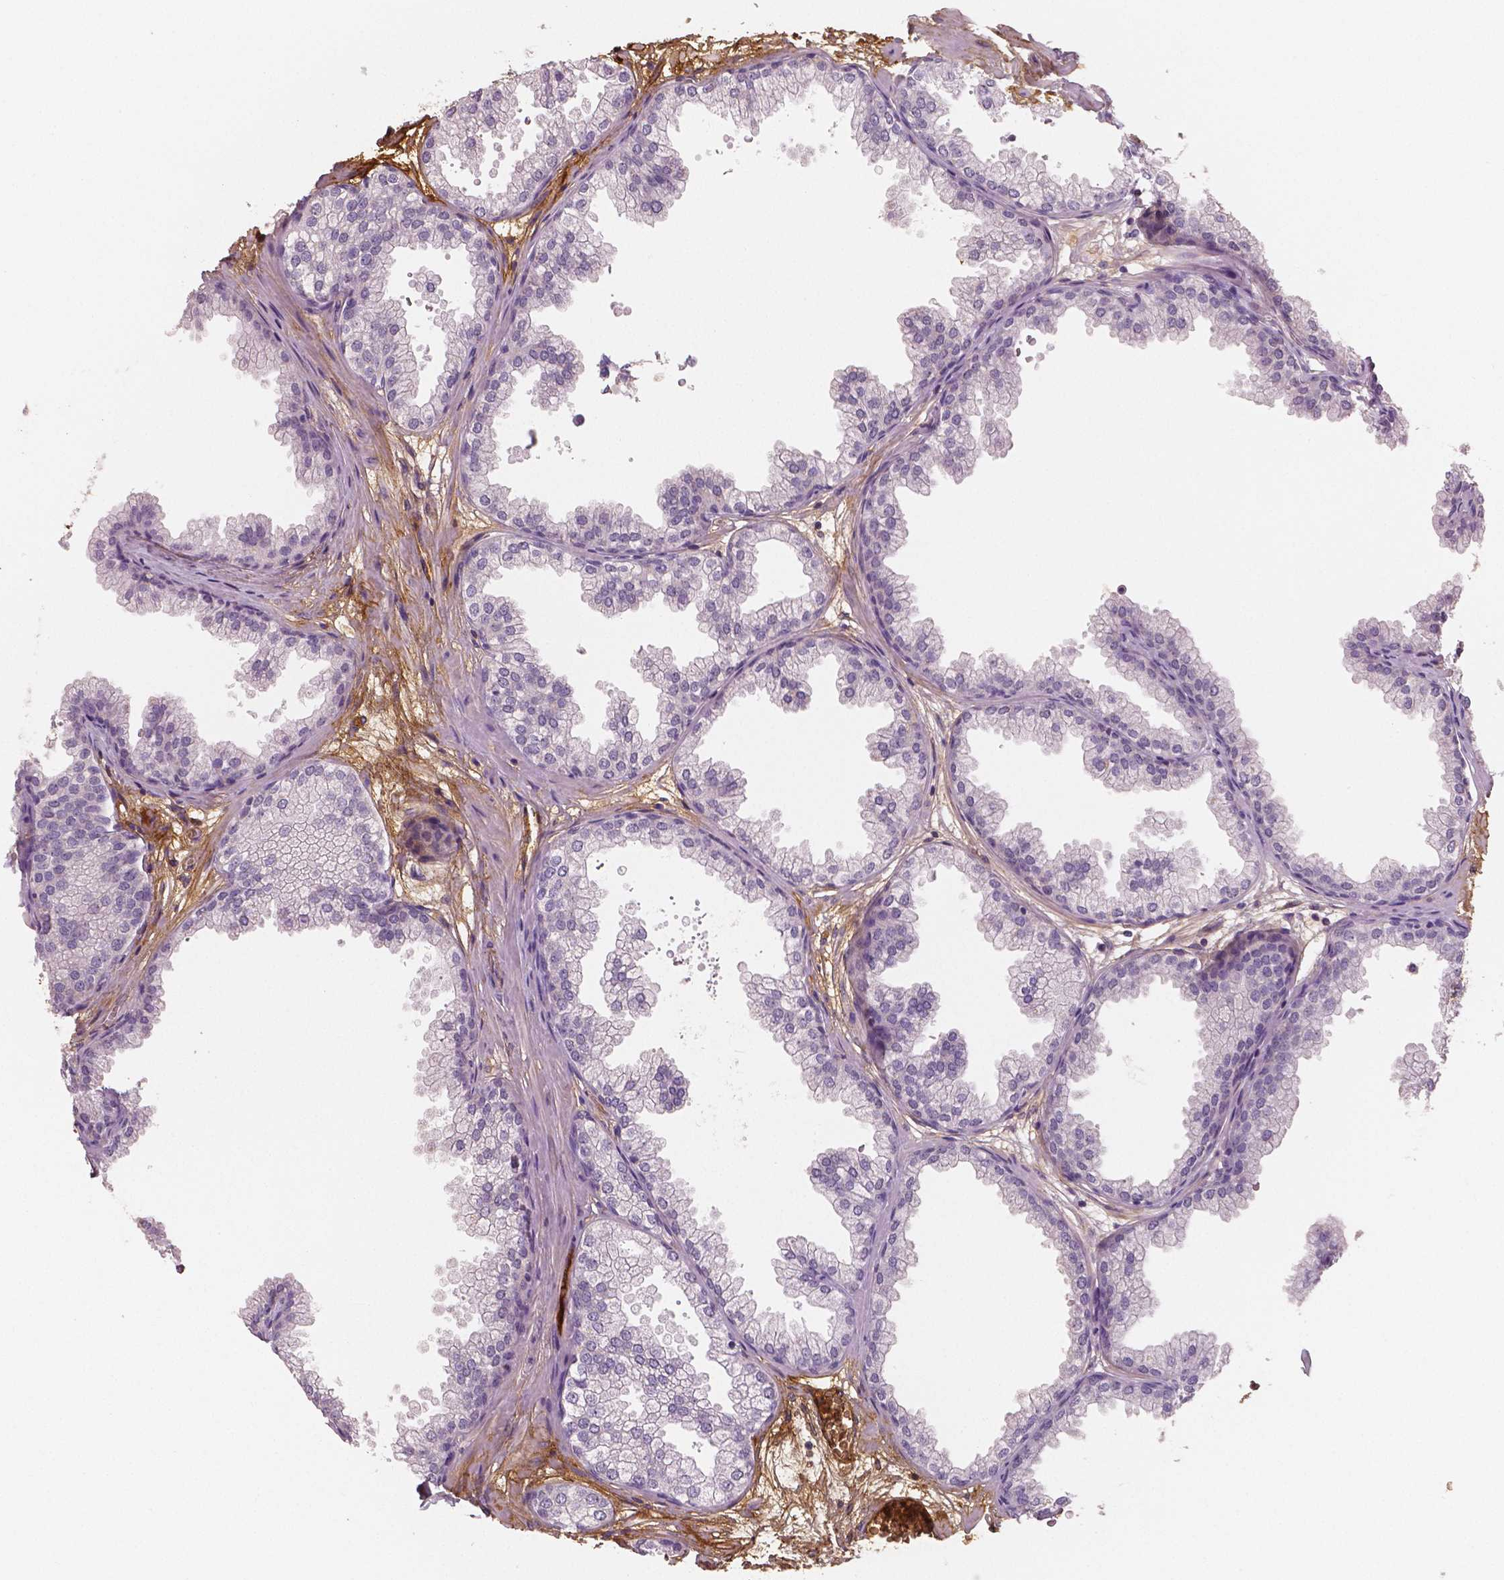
{"staining": {"intensity": "negative", "quantity": "none", "location": "none"}, "tissue": "prostate", "cell_type": "Glandular cells", "image_type": "normal", "snomed": [{"axis": "morphology", "description": "Normal tissue, NOS"}, {"axis": "topography", "description": "Prostate"}], "caption": "DAB (3,3'-diaminobenzidine) immunohistochemical staining of unremarkable prostate displays no significant expression in glandular cells.", "gene": "APOA4", "patient": {"sex": "male", "age": 37}}